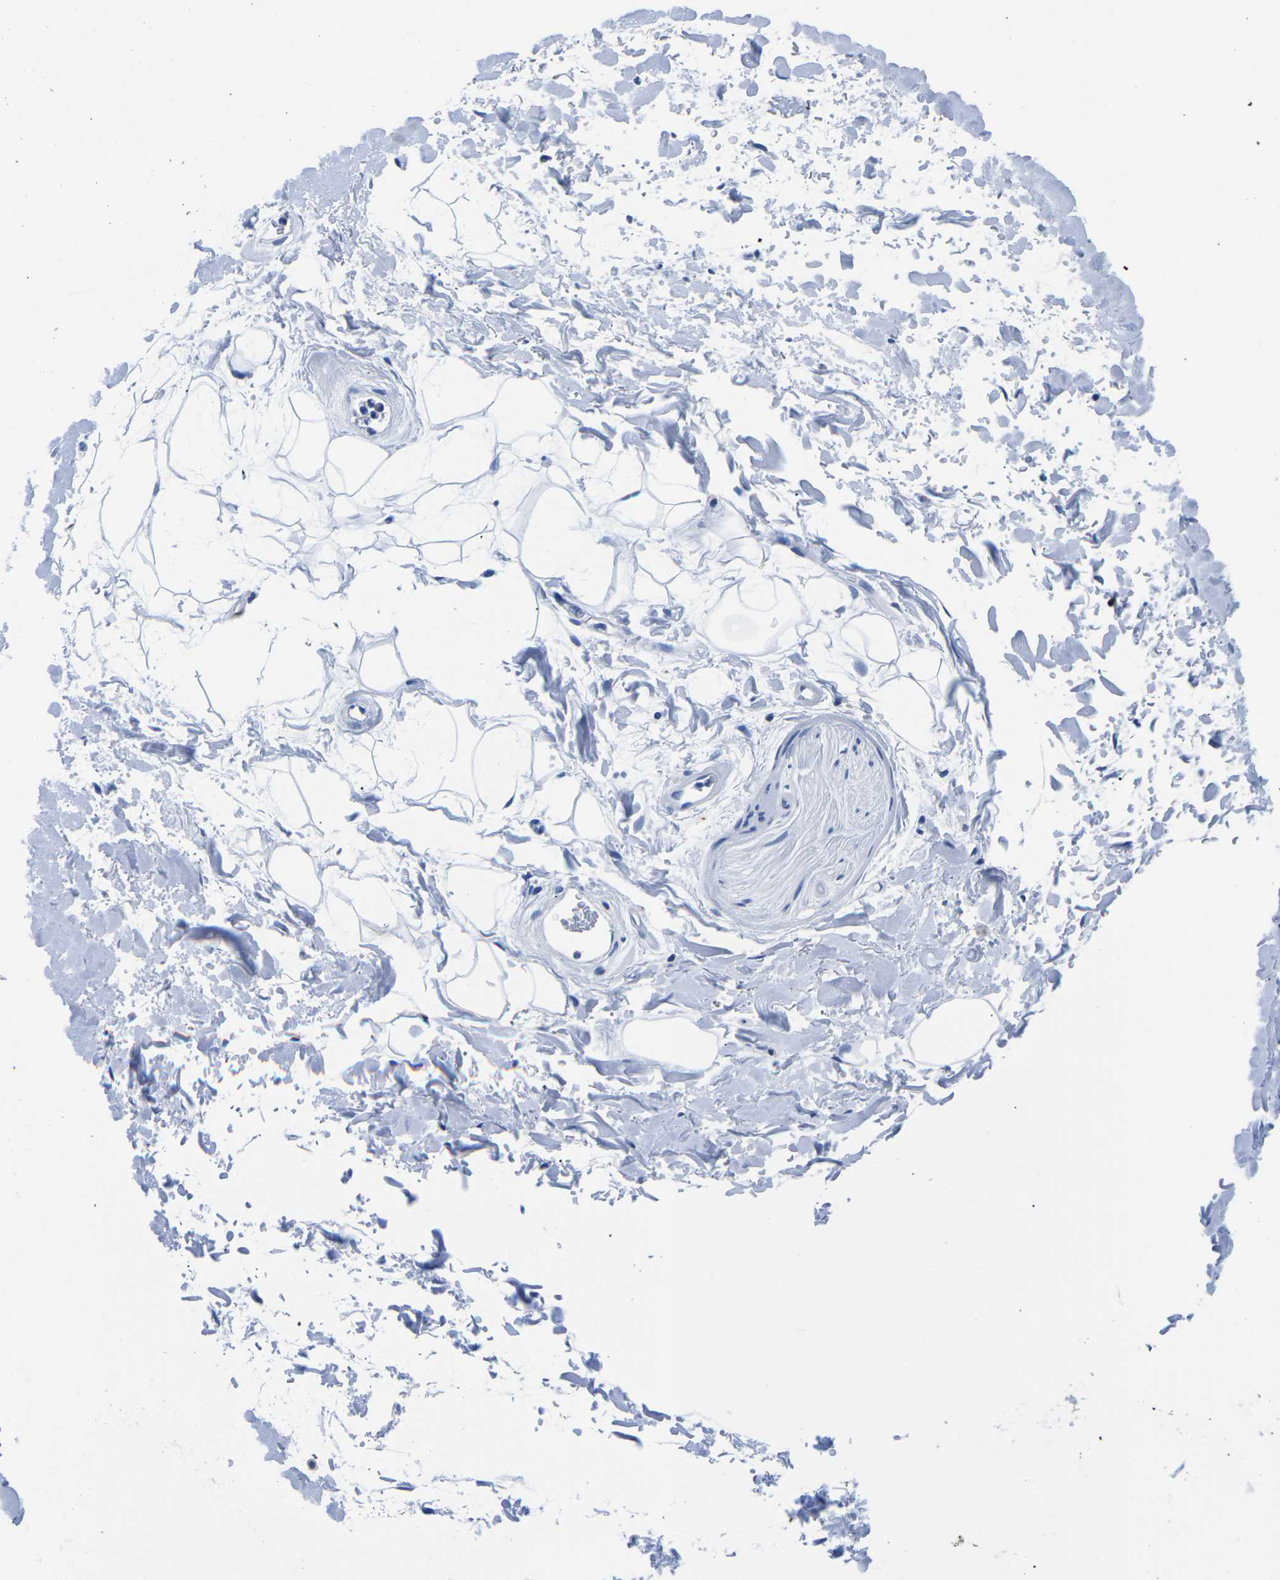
{"staining": {"intensity": "negative", "quantity": "none", "location": "none"}, "tissue": "adipose tissue", "cell_type": "Adipocytes", "image_type": "normal", "snomed": [{"axis": "morphology", "description": "Normal tissue, NOS"}, {"axis": "topography", "description": "Soft tissue"}], "caption": "DAB immunohistochemical staining of benign adipose tissue demonstrates no significant positivity in adipocytes.", "gene": "CYP1A2", "patient": {"sex": "male", "age": 72}}